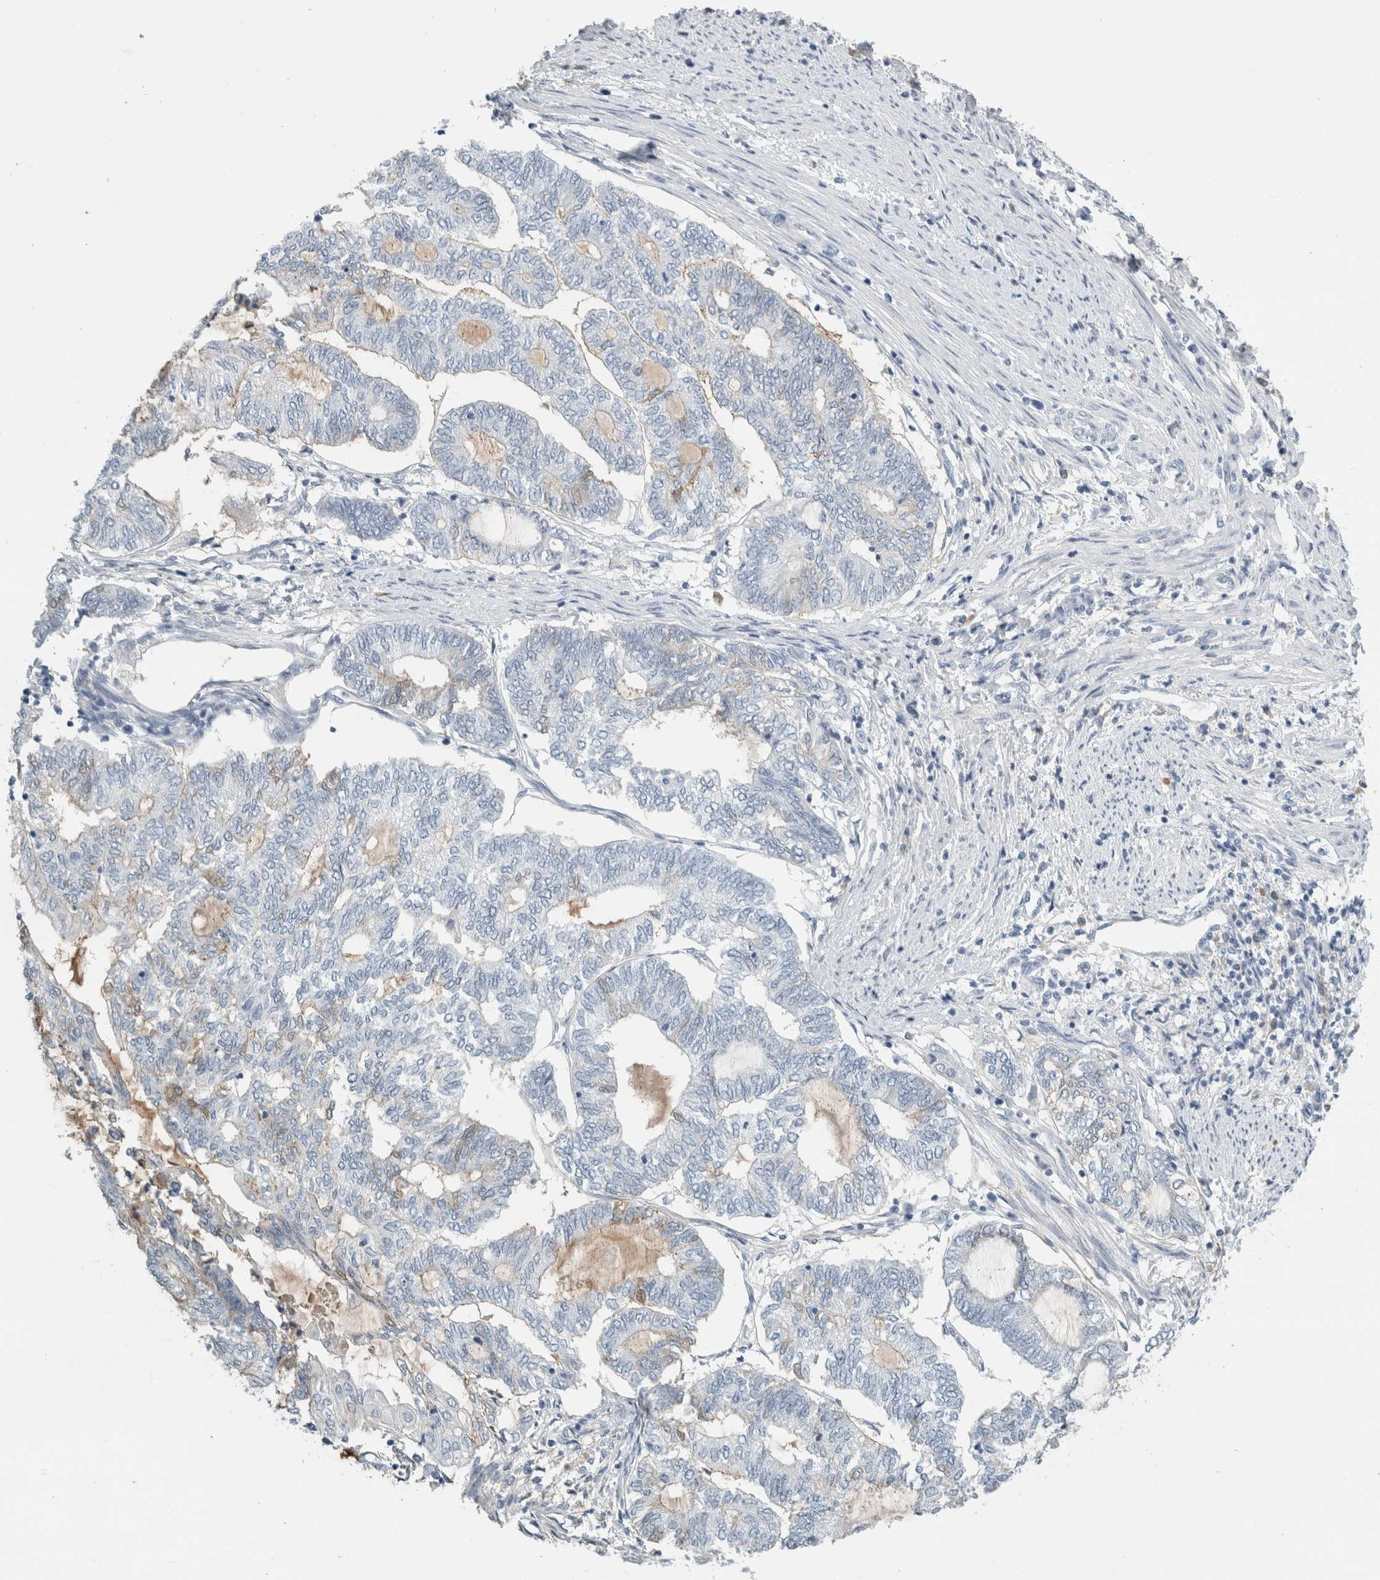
{"staining": {"intensity": "negative", "quantity": "none", "location": "none"}, "tissue": "endometrial cancer", "cell_type": "Tumor cells", "image_type": "cancer", "snomed": [{"axis": "morphology", "description": "Adenocarcinoma, NOS"}, {"axis": "topography", "description": "Uterus"}, {"axis": "topography", "description": "Endometrium"}], "caption": "Immunohistochemical staining of endometrial adenocarcinoma shows no significant staining in tumor cells. Brightfield microscopy of immunohistochemistry (IHC) stained with DAB (3,3'-diaminobenzidine) (brown) and hematoxylin (blue), captured at high magnification.", "gene": "TSPAN8", "patient": {"sex": "female", "age": 70}}